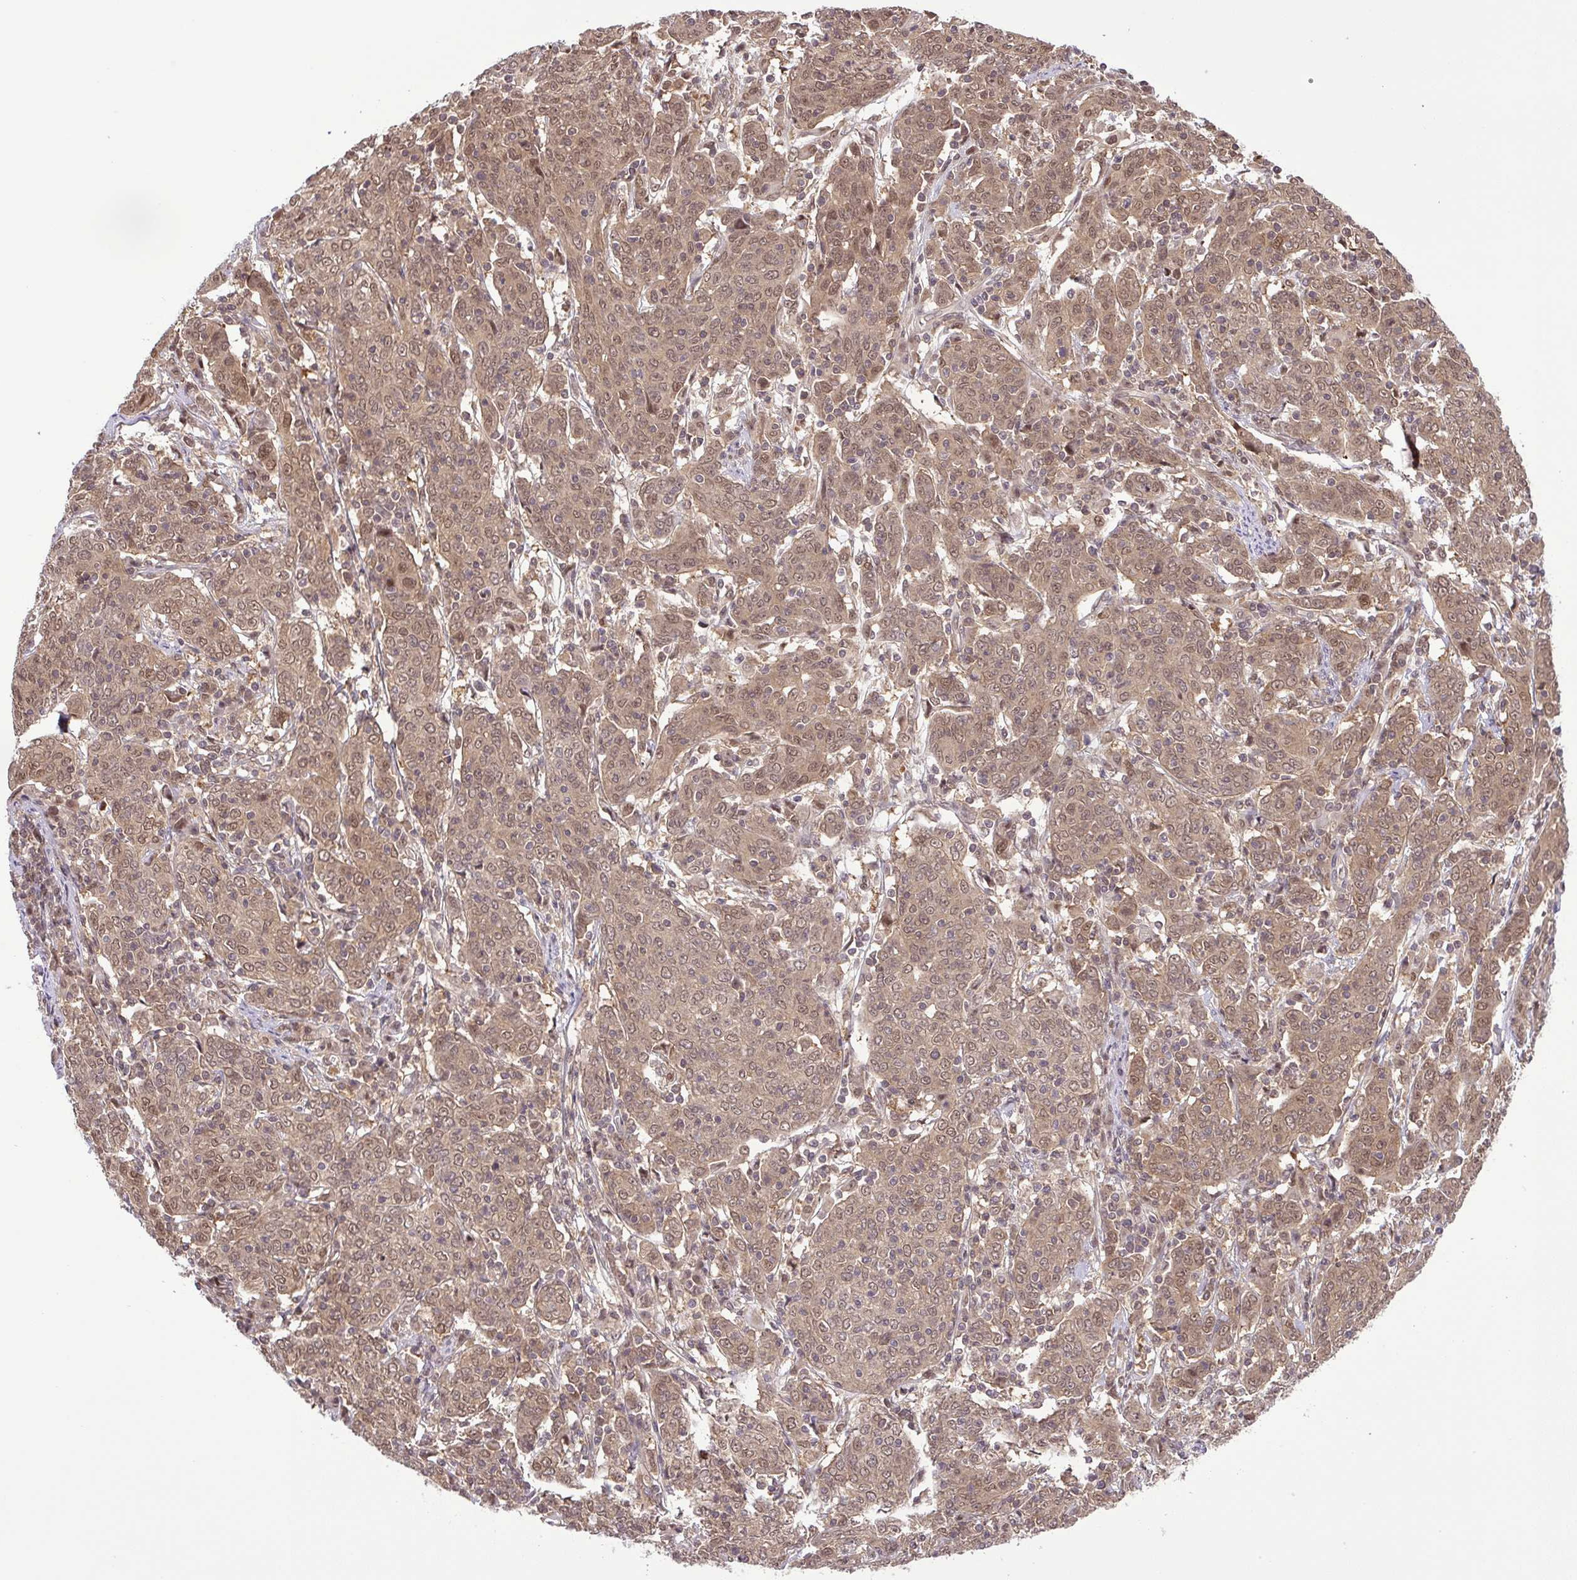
{"staining": {"intensity": "moderate", "quantity": ">75%", "location": "cytoplasmic/membranous,nuclear"}, "tissue": "cervical cancer", "cell_type": "Tumor cells", "image_type": "cancer", "snomed": [{"axis": "morphology", "description": "Squamous cell carcinoma, NOS"}, {"axis": "topography", "description": "Cervix"}], "caption": "Approximately >75% of tumor cells in squamous cell carcinoma (cervical) reveal moderate cytoplasmic/membranous and nuclear protein expression as visualized by brown immunohistochemical staining.", "gene": "SGTA", "patient": {"sex": "female", "age": 67}}